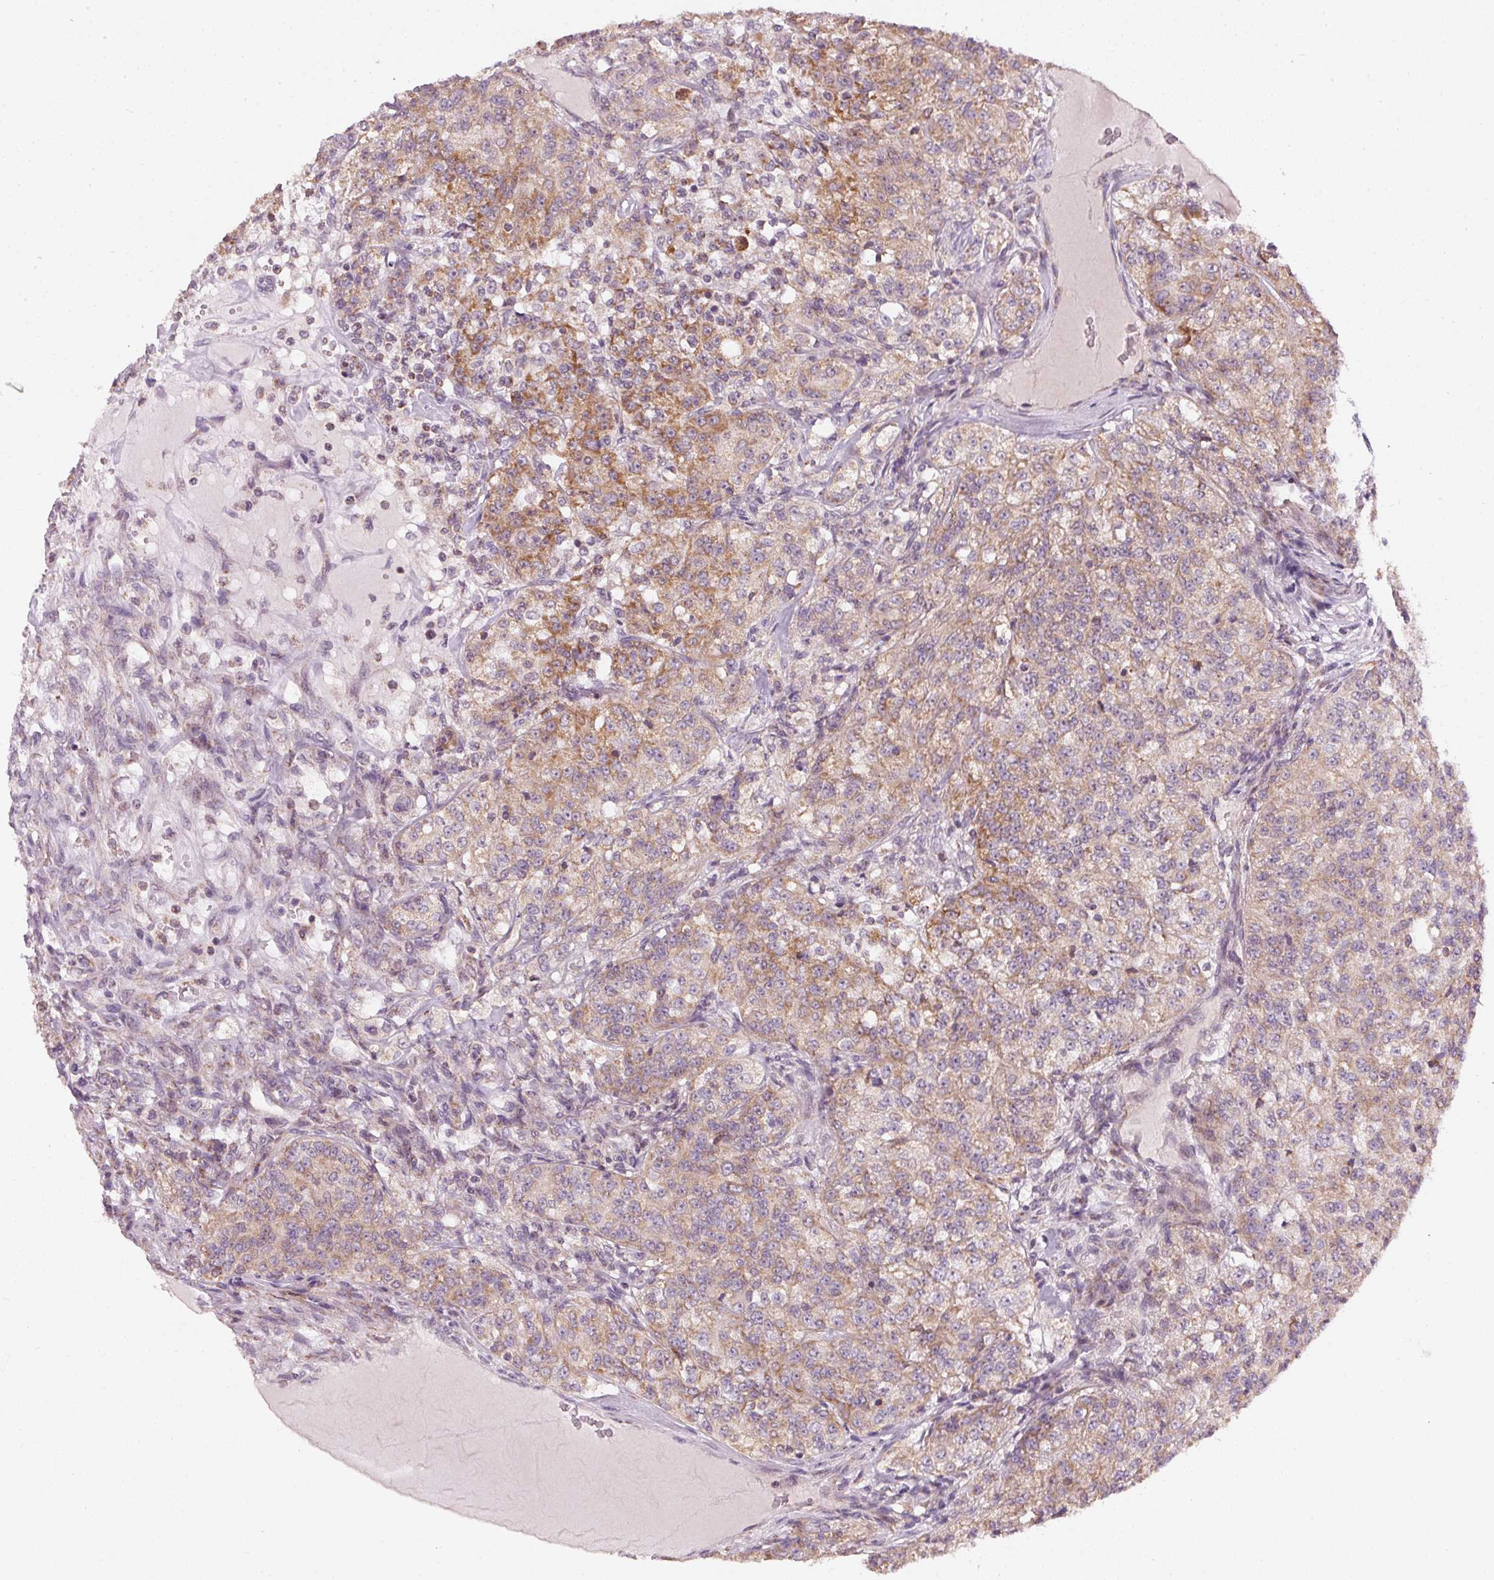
{"staining": {"intensity": "moderate", "quantity": ">75%", "location": "cytoplasmic/membranous"}, "tissue": "renal cancer", "cell_type": "Tumor cells", "image_type": "cancer", "snomed": [{"axis": "morphology", "description": "Adenocarcinoma, NOS"}, {"axis": "topography", "description": "Kidney"}], "caption": "Adenocarcinoma (renal) stained for a protein shows moderate cytoplasmic/membranous positivity in tumor cells.", "gene": "COQ7", "patient": {"sex": "female", "age": 63}}